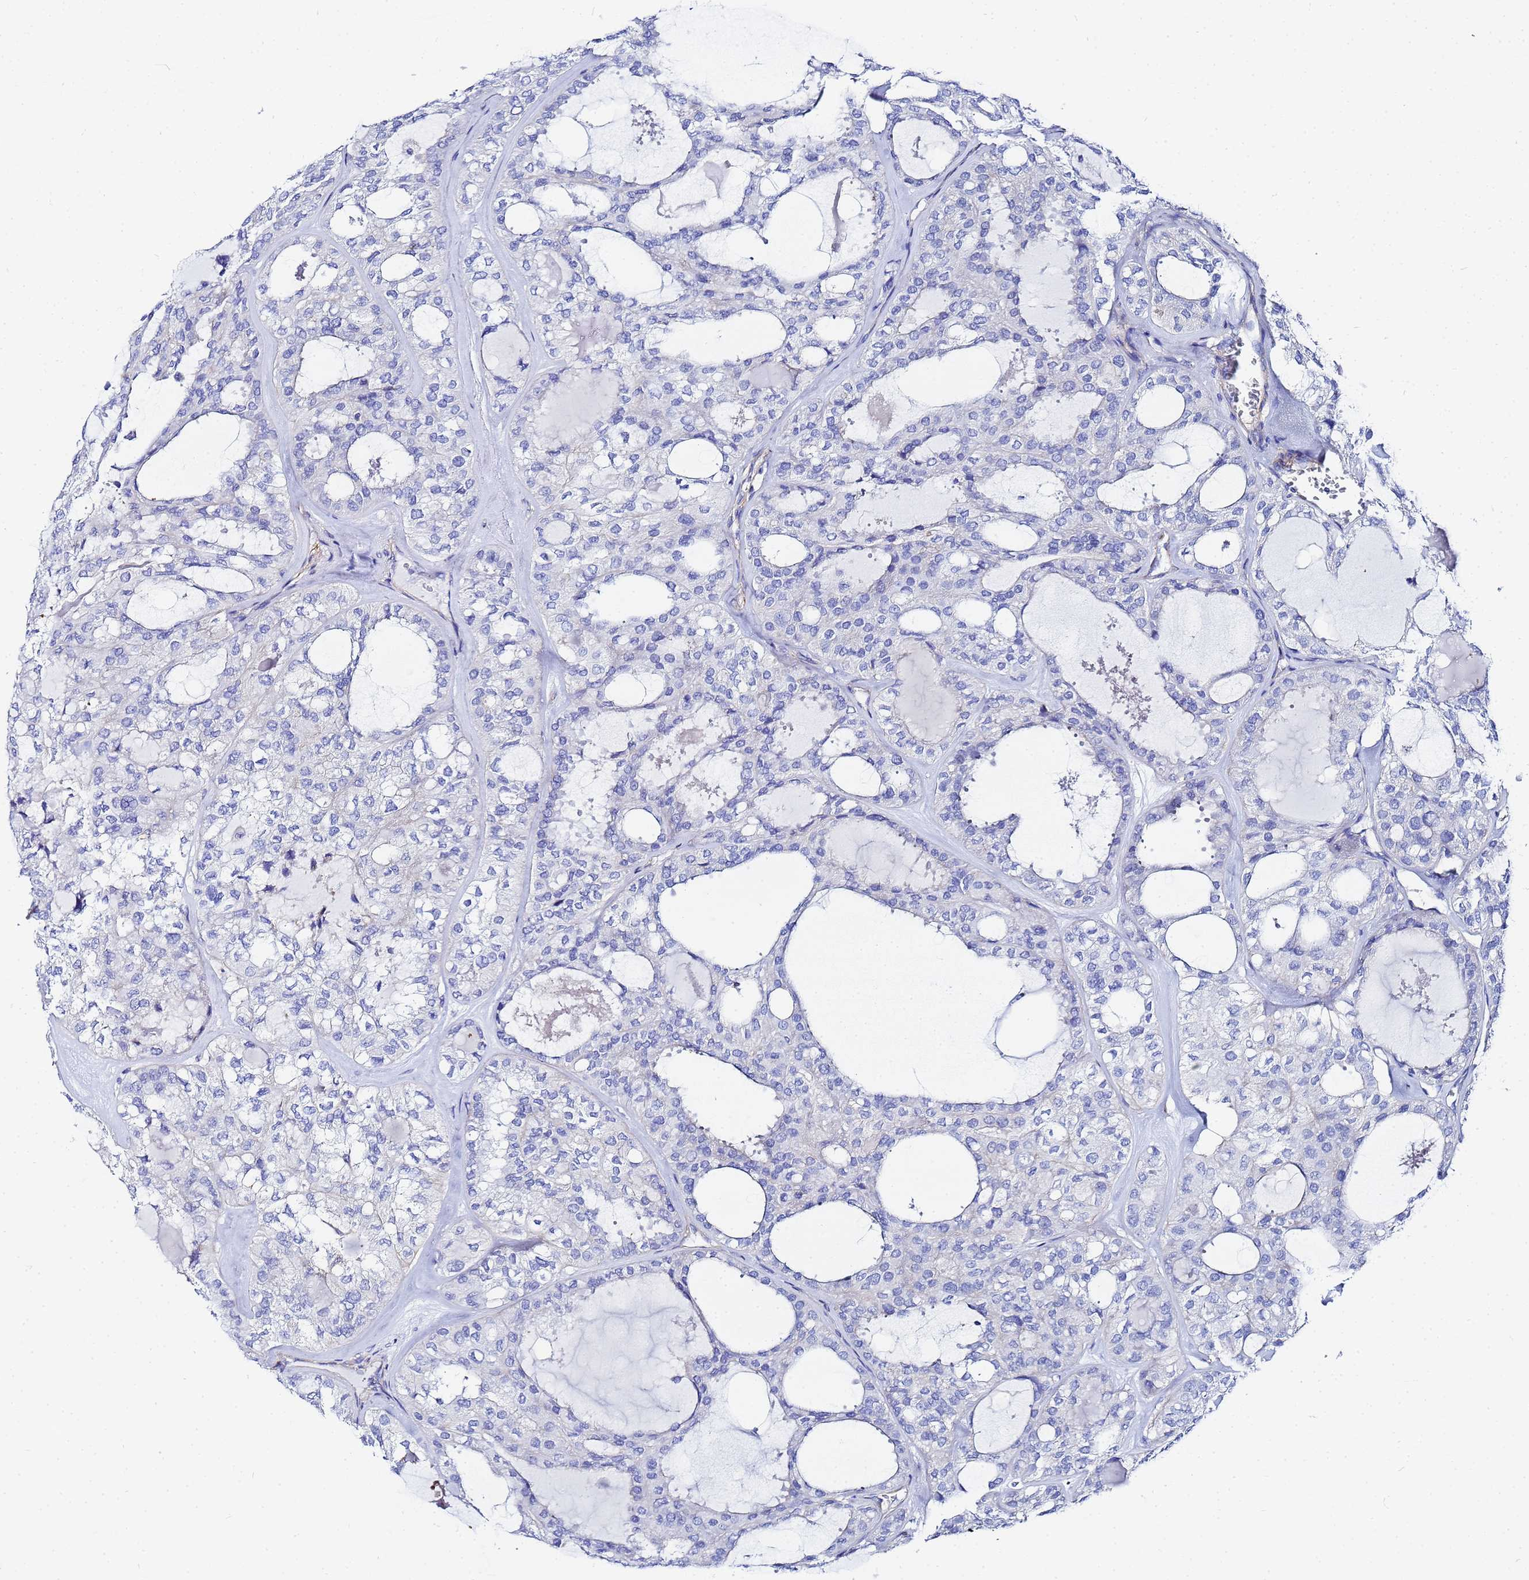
{"staining": {"intensity": "negative", "quantity": "none", "location": "none"}, "tissue": "thyroid cancer", "cell_type": "Tumor cells", "image_type": "cancer", "snomed": [{"axis": "morphology", "description": "Follicular adenoma carcinoma, NOS"}, {"axis": "topography", "description": "Thyroid gland"}], "caption": "An image of human thyroid follicular adenoma carcinoma is negative for staining in tumor cells. Nuclei are stained in blue.", "gene": "RAB39B", "patient": {"sex": "male", "age": 75}}